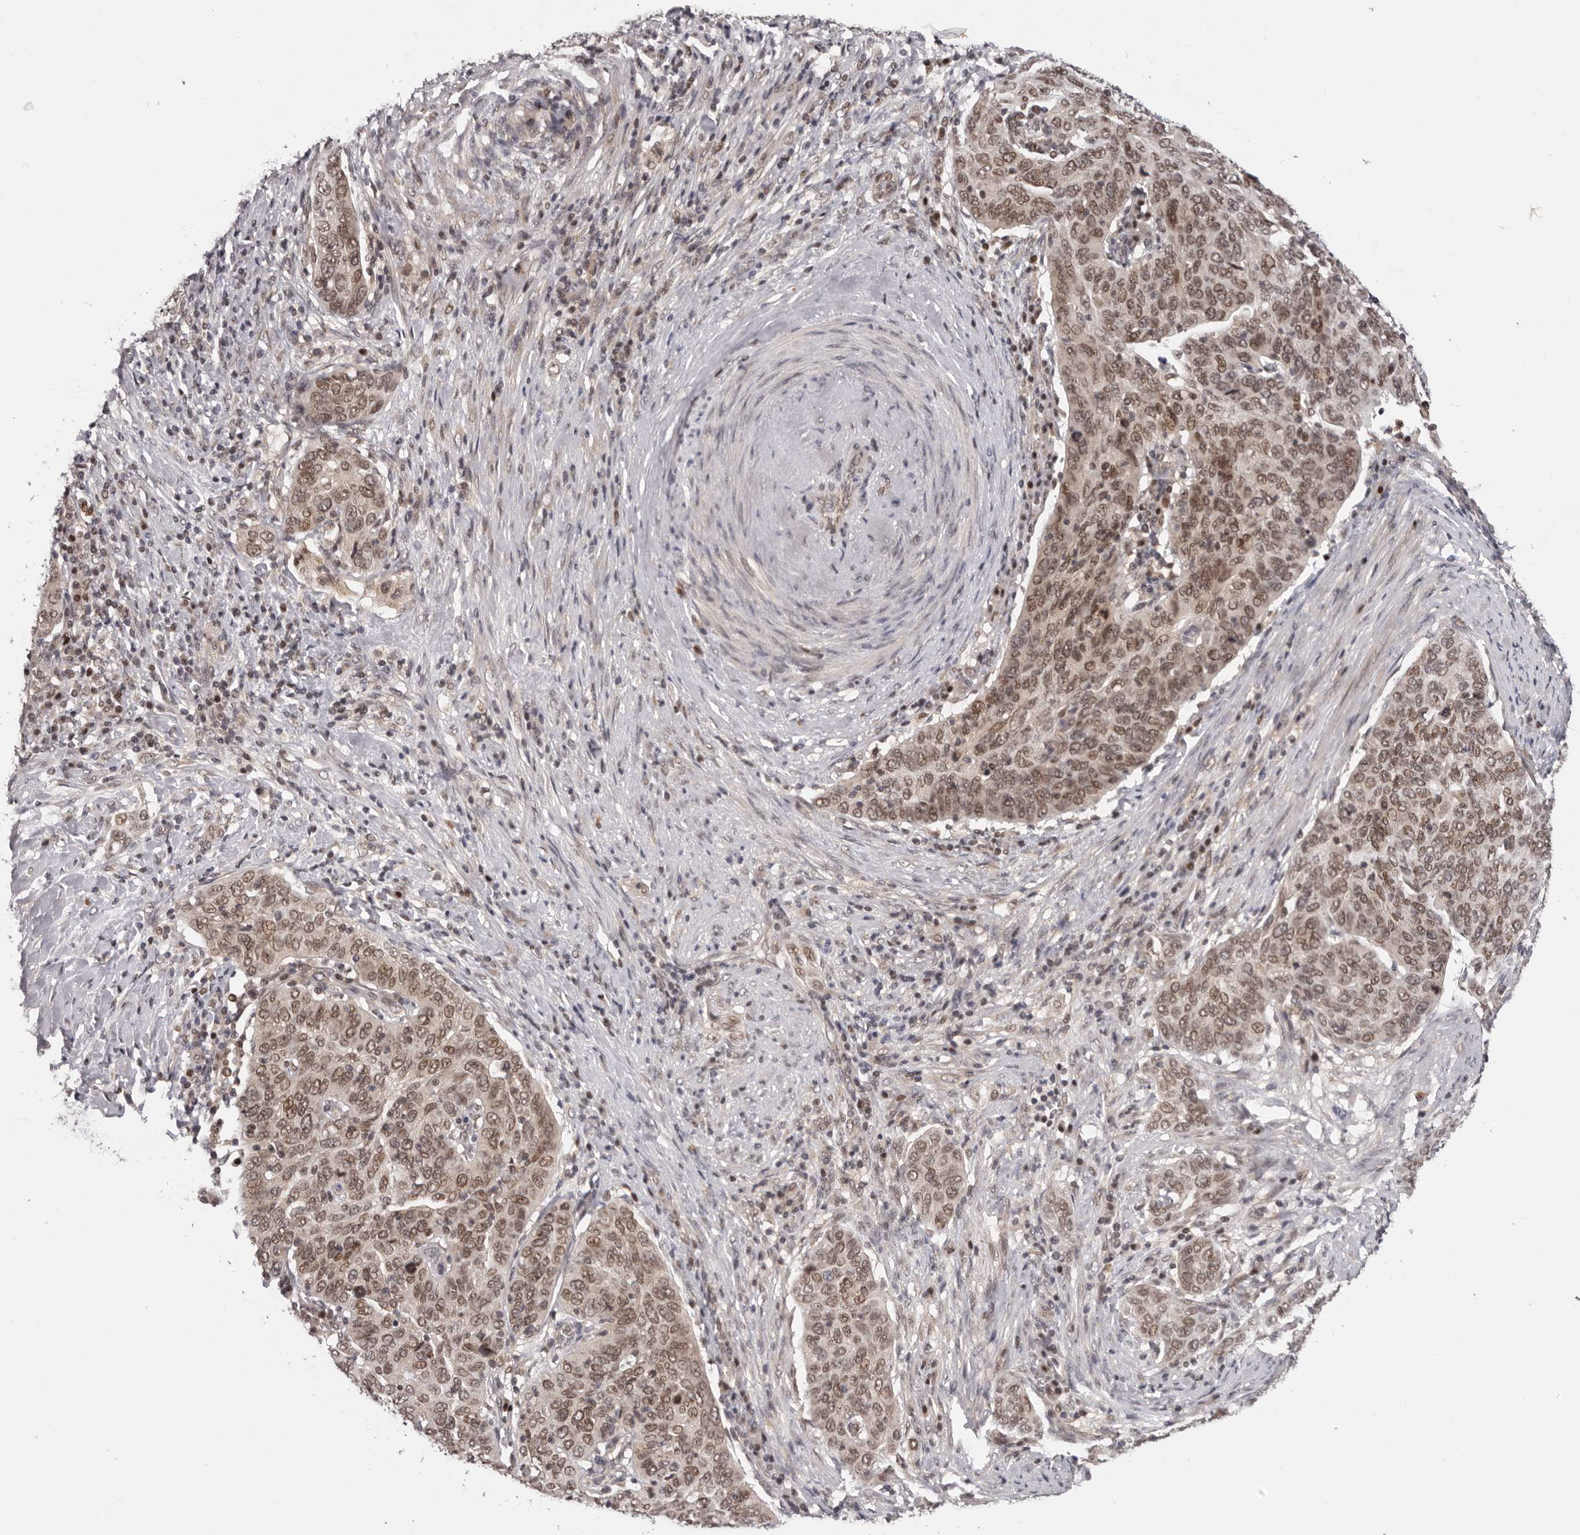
{"staining": {"intensity": "moderate", "quantity": ">75%", "location": "nuclear"}, "tissue": "cervical cancer", "cell_type": "Tumor cells", "image_type": "cancer", "snomed": [{"axis": "morphology", "description": "Squamous cell carcinoma, NOS"}, {"axis": "topography", "description": "Cervix"}], "caption": "Immunohistochemistry (IHC) staining of cervical cancer, which shows medium levels of moderate nuclear staining in about >75% of tumor cells indicating moderate nuclear protein staining. The staining was performed using DAB (brown) for protein detection and nuclei were counterstained in hematoxylin (blue).", "gene": "TBX5", "patient": {"sex": "female", "age": 60}}